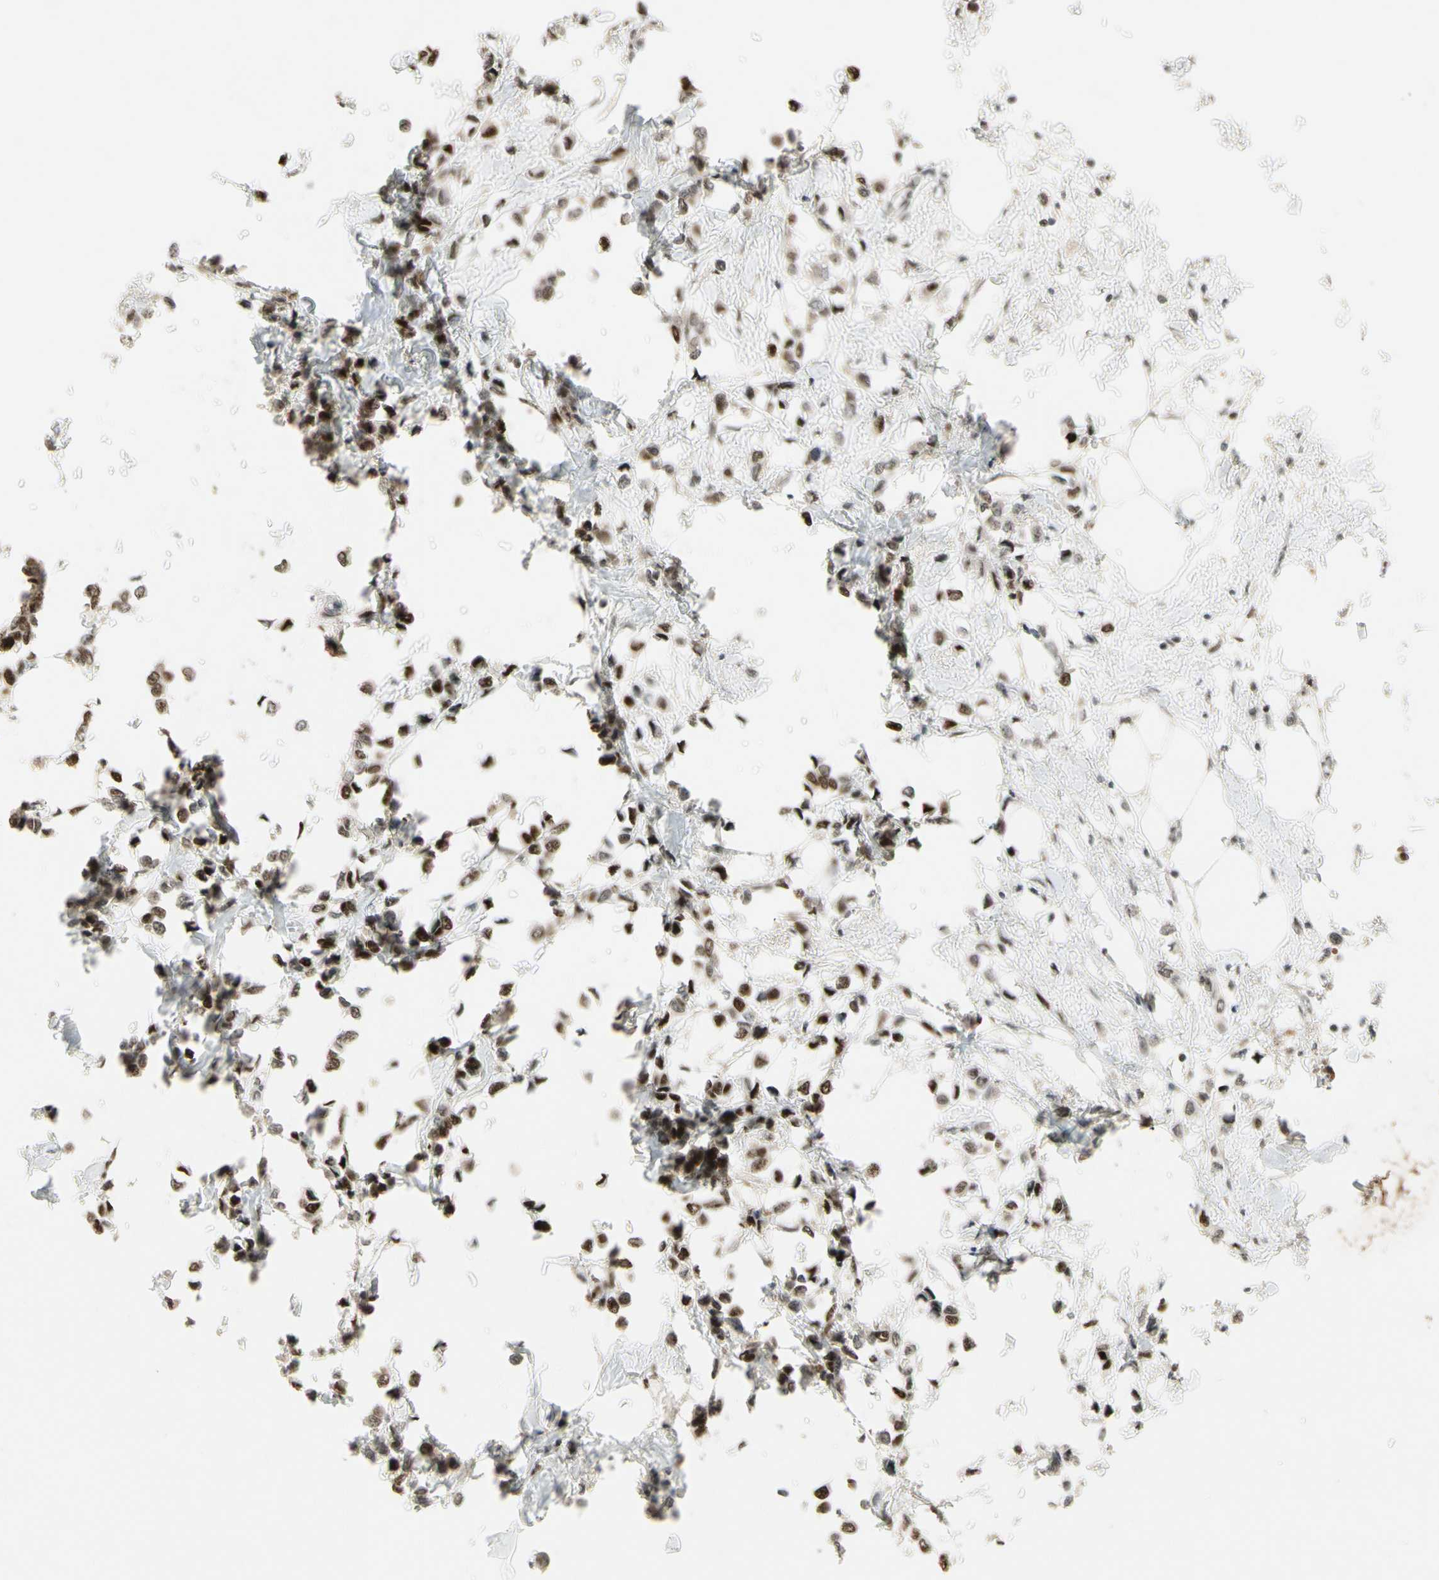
{"staining": {"intensity": "moderate", "quantity": "25%-75%", "location": "nuclear"}, "tissue": "breast cancer", "cell_type": "Tumor cells", "image_type": "cancer", "snomed": [{"axis": "morphology", "description": "Lobular carcinoma"}, {"axis": "topography", "description": "Breast"}], "caption": "High-power microscopy captured an immunohistochemistry micrograph of breast cancer, revealing moderate nuclear expression in about 25%-75% of tumor cells.", "gene": "CDK11A", "patient": {"sex": "female", "age": 51}}